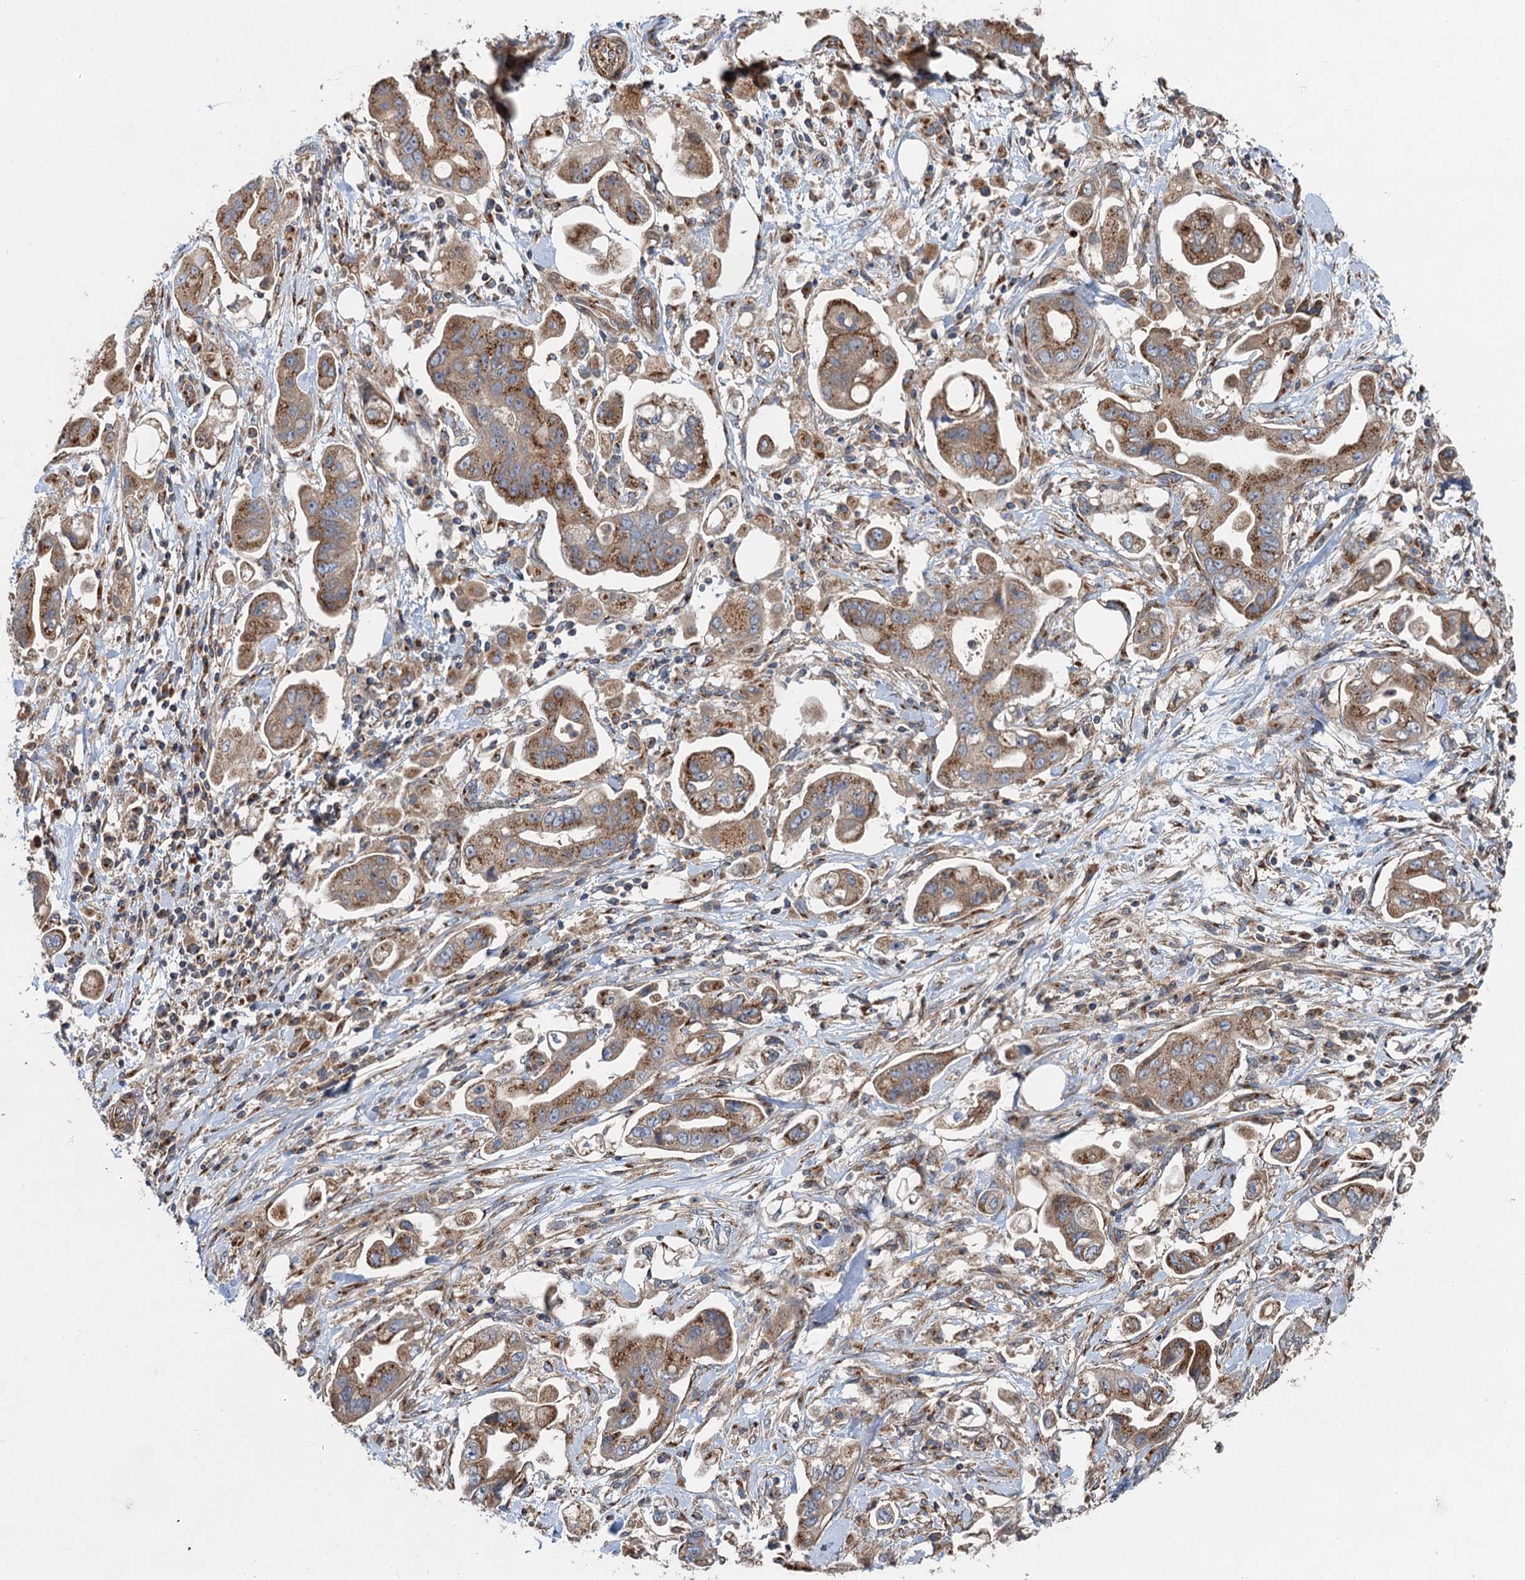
{"staining": {"intensity": "moderate", "quantity": ">75%", "location": "cytoplasmic/membranous"}, "tissue": "stomach cancer", "cell_type": "Tumor cells", "image_type": "cancer", "snomed": [{"axis": "morphology", "description": "Adenocarcinoma, NOS"}, {"axis": "topography", "description": "Stomach"}], "caption": "Moderate cytoplasmic/membranous protein staining is appreciated in about >75% of tumor cells in stomach cancer.", "gene": "ANKRD26", "patient": {"sex": "male", "age": 62}}